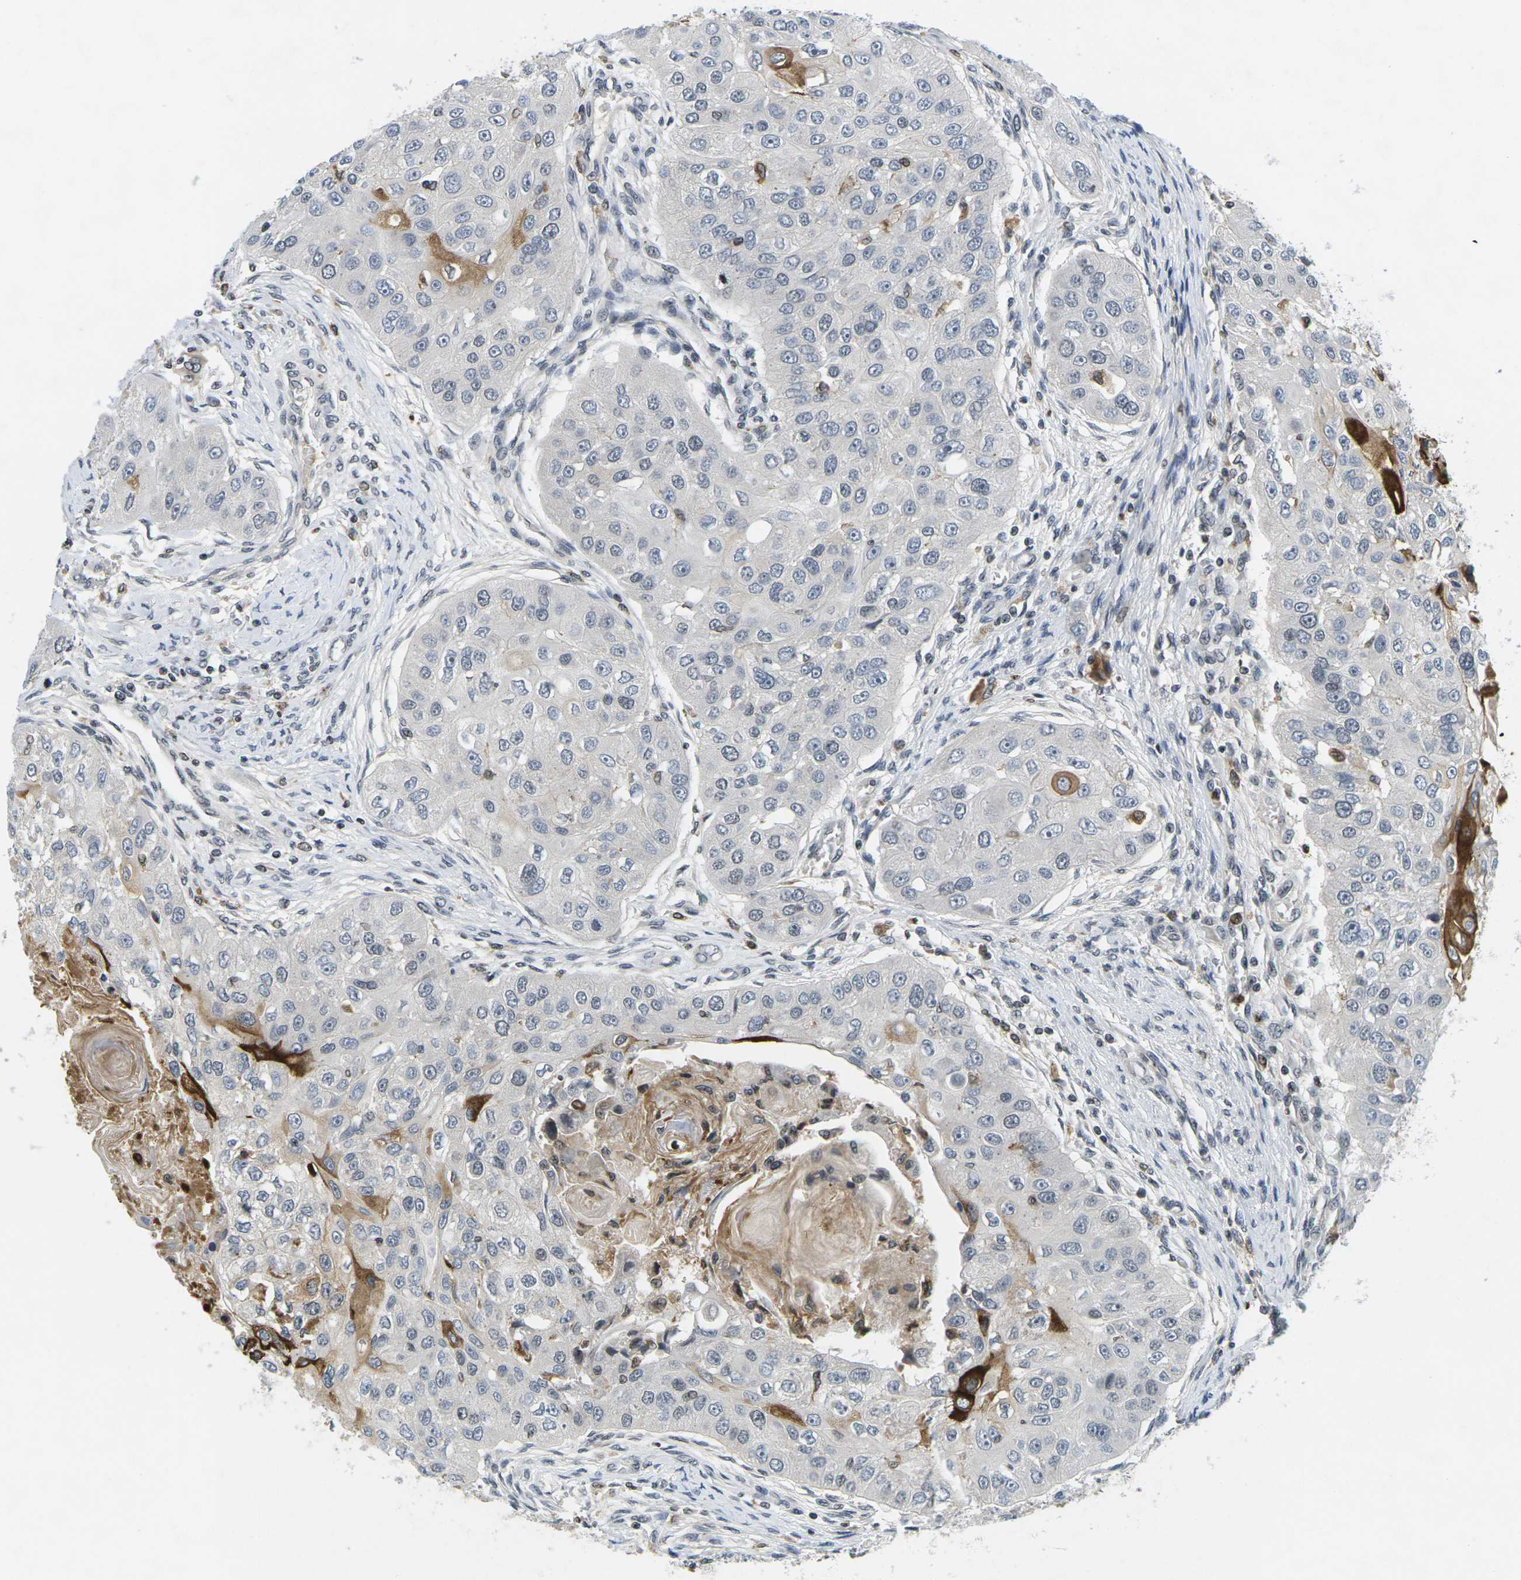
{"staining": {"intensity": "moderate", "quantity": "<25%", "location": "cytoplasmic/membranous"}, "tissue": "head and neck cancer", "cell_type": "Tumor cells", "image_type": "cancer", "snomed": [{"axis": "morphology", "description": "Normal tissue, NOS"}, {"axis": "morphology", "description": "Squamous cell carcinoma, NOS"}, {"axis": "topography", "description": "Skeletal muscle"}, {"axis": "topography", "description": "Head-Neck"}], "caption": "IHC histopathology image of head and neck squamous cell carcinoma stained for a protein (brown), which displays low levels of moderate cytoplasmic/membranous positivity in approximately <25% of tumor cells.", "gene": "C1QC", "patient": {"sex": "male", "age": 51}}